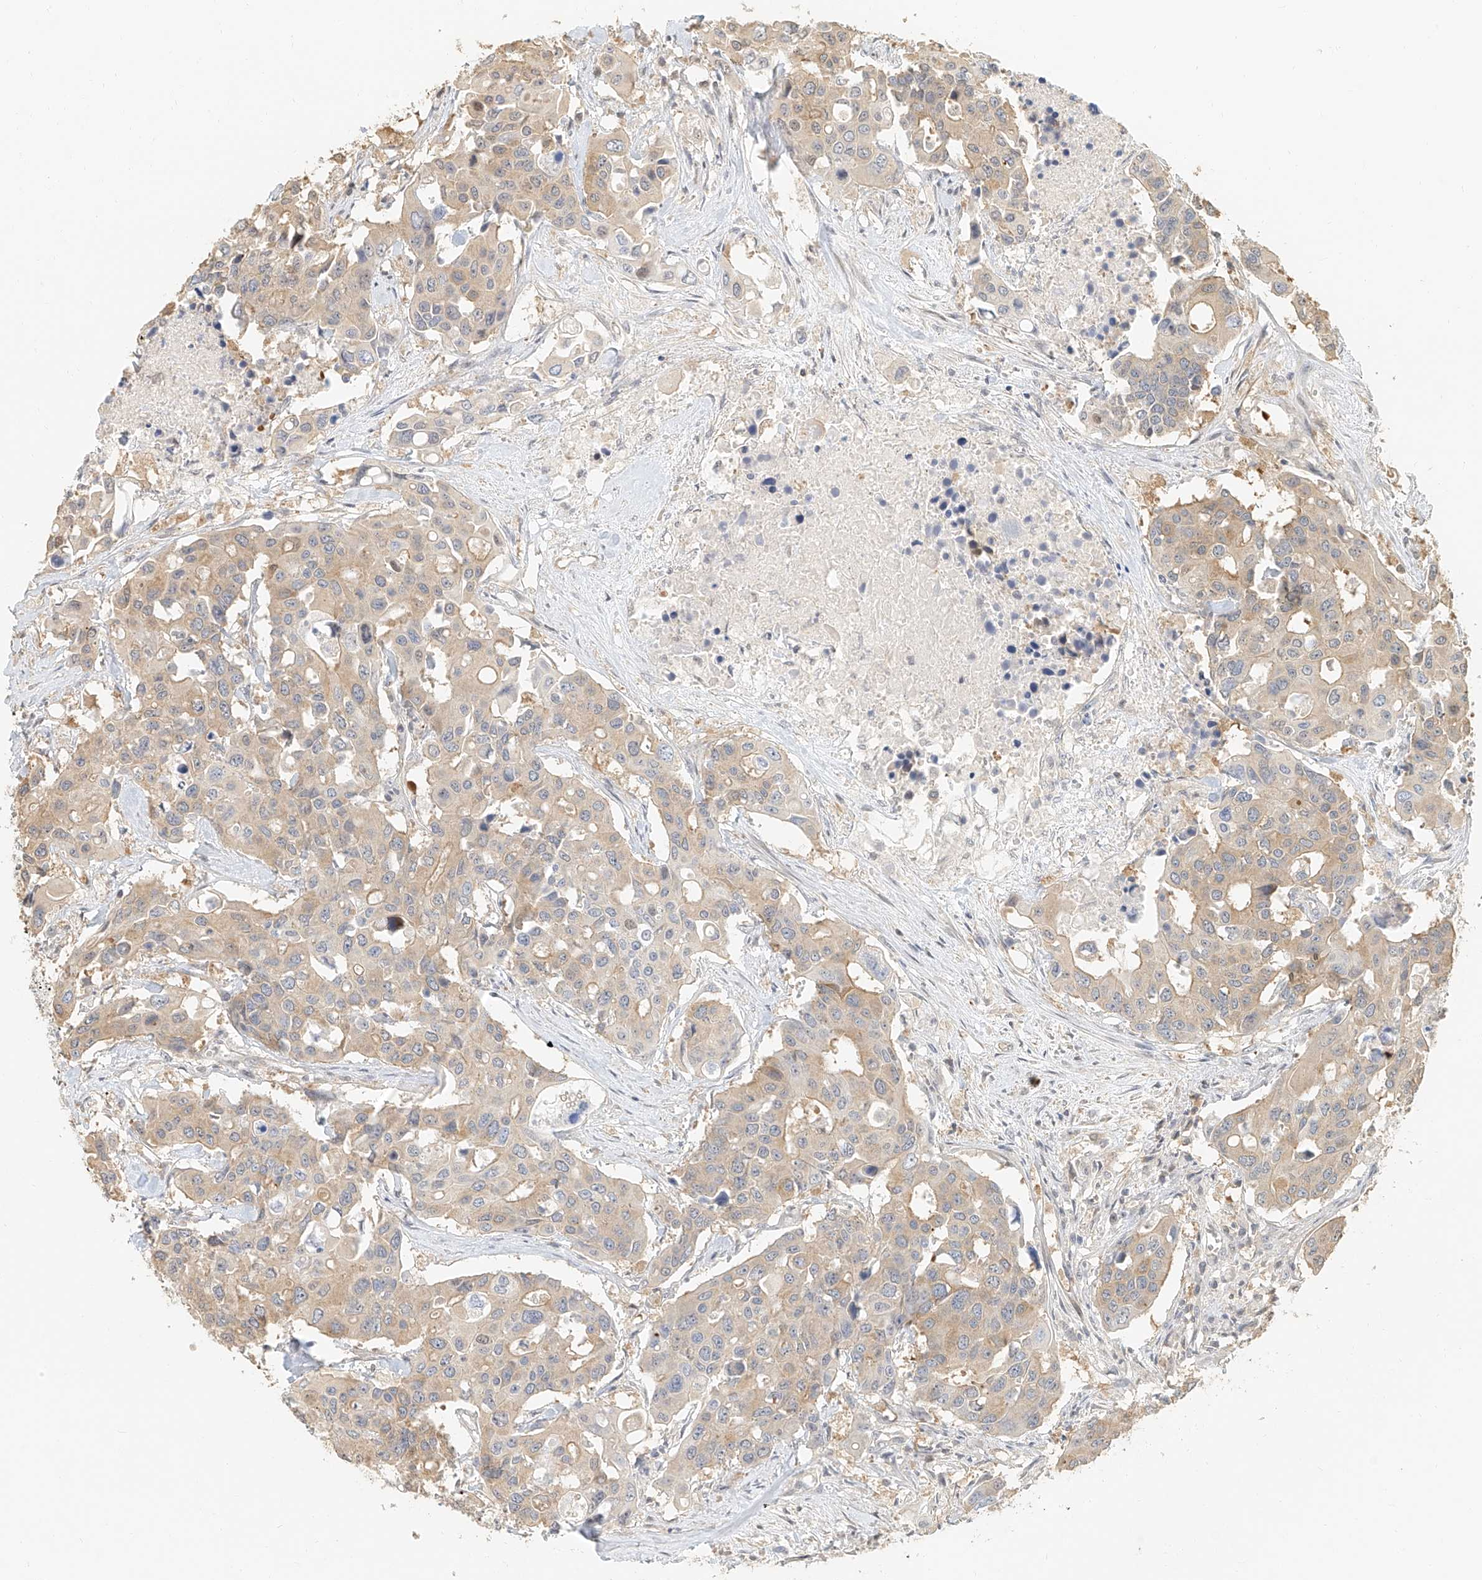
{"staining": {"intensity": "weak", "quantity": "25%-75%", "location": "cytoplasmic/membranous"}, "tissue": "colorectal cancer", "cell_type": "Tumor cells", "image_type": "cancer", "snomed": [{"axis": "morphology", "description": "Adenocarcinoma, NOS"}, {"axis": "topography", "description": "Colon"}], "caption": "The image exhibits staining of colorectal cancer, revealing weak cytoplasmic/membranous protein expression (brown color) within tumor cells.", "gene": "NAP1L1", "patient": {"sex": "male", "age": 77}}